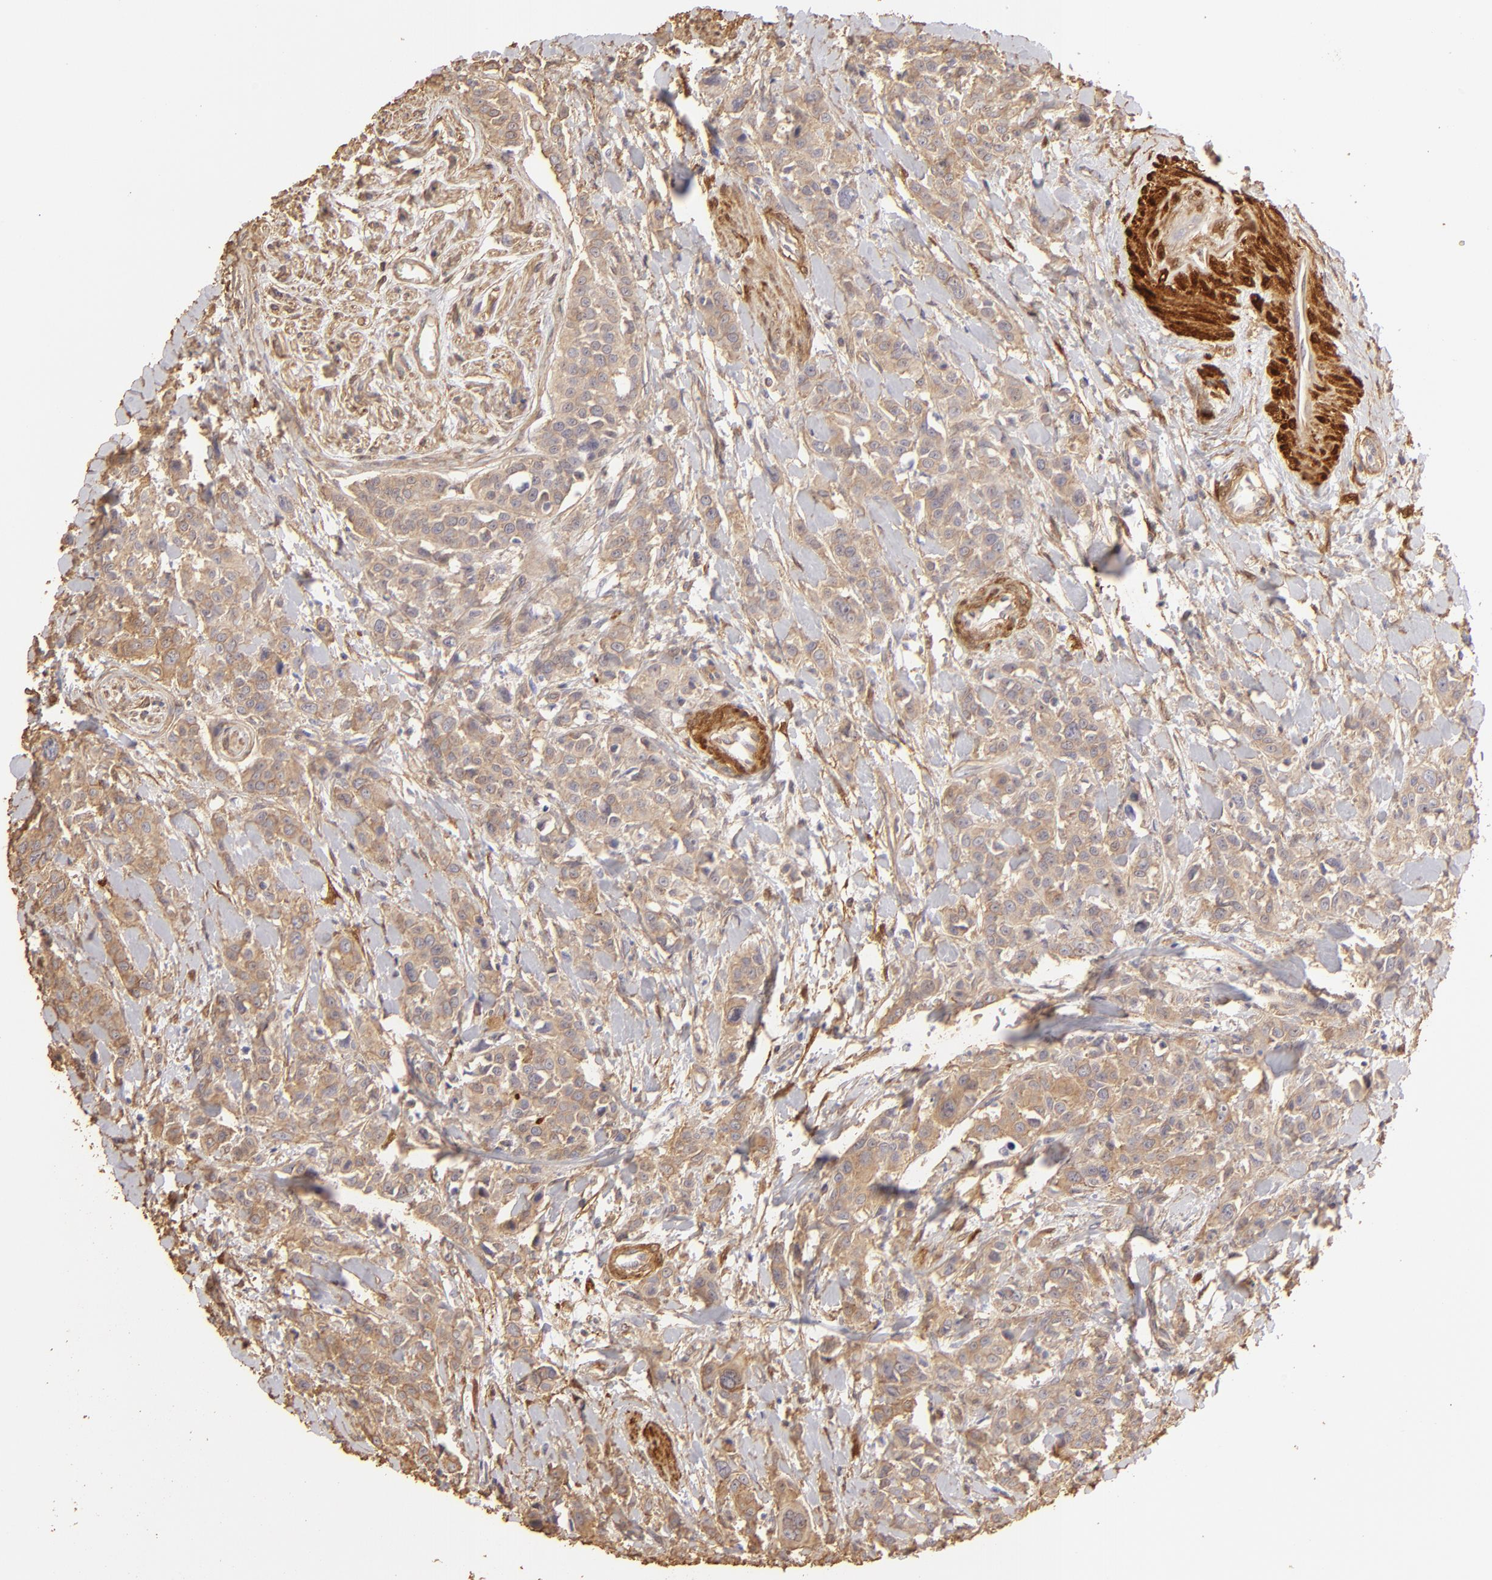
{"staining": {"intensity": "weak", "quantity": ">75%", "location": "cytoplasmic/membranous"}, "tissue": "urothelial cancer", "cell_type": "Tumor cells", "image_type": "cancer", "snomed": [{"axis": "morphology", "description": "Urothelial carcinoma, High grade"}, {"axis": "topography", "description": "Urinary bladder"}], "caption": "Urothelial carcinoma (high-grade) tissue exhibits weak cytoplasmic/membranous positivity in about >75% of tumor cells, visualized by immunohistochemistry.", "gene": "HSPB6", "patient": {"sex": "male", "age": 56}}